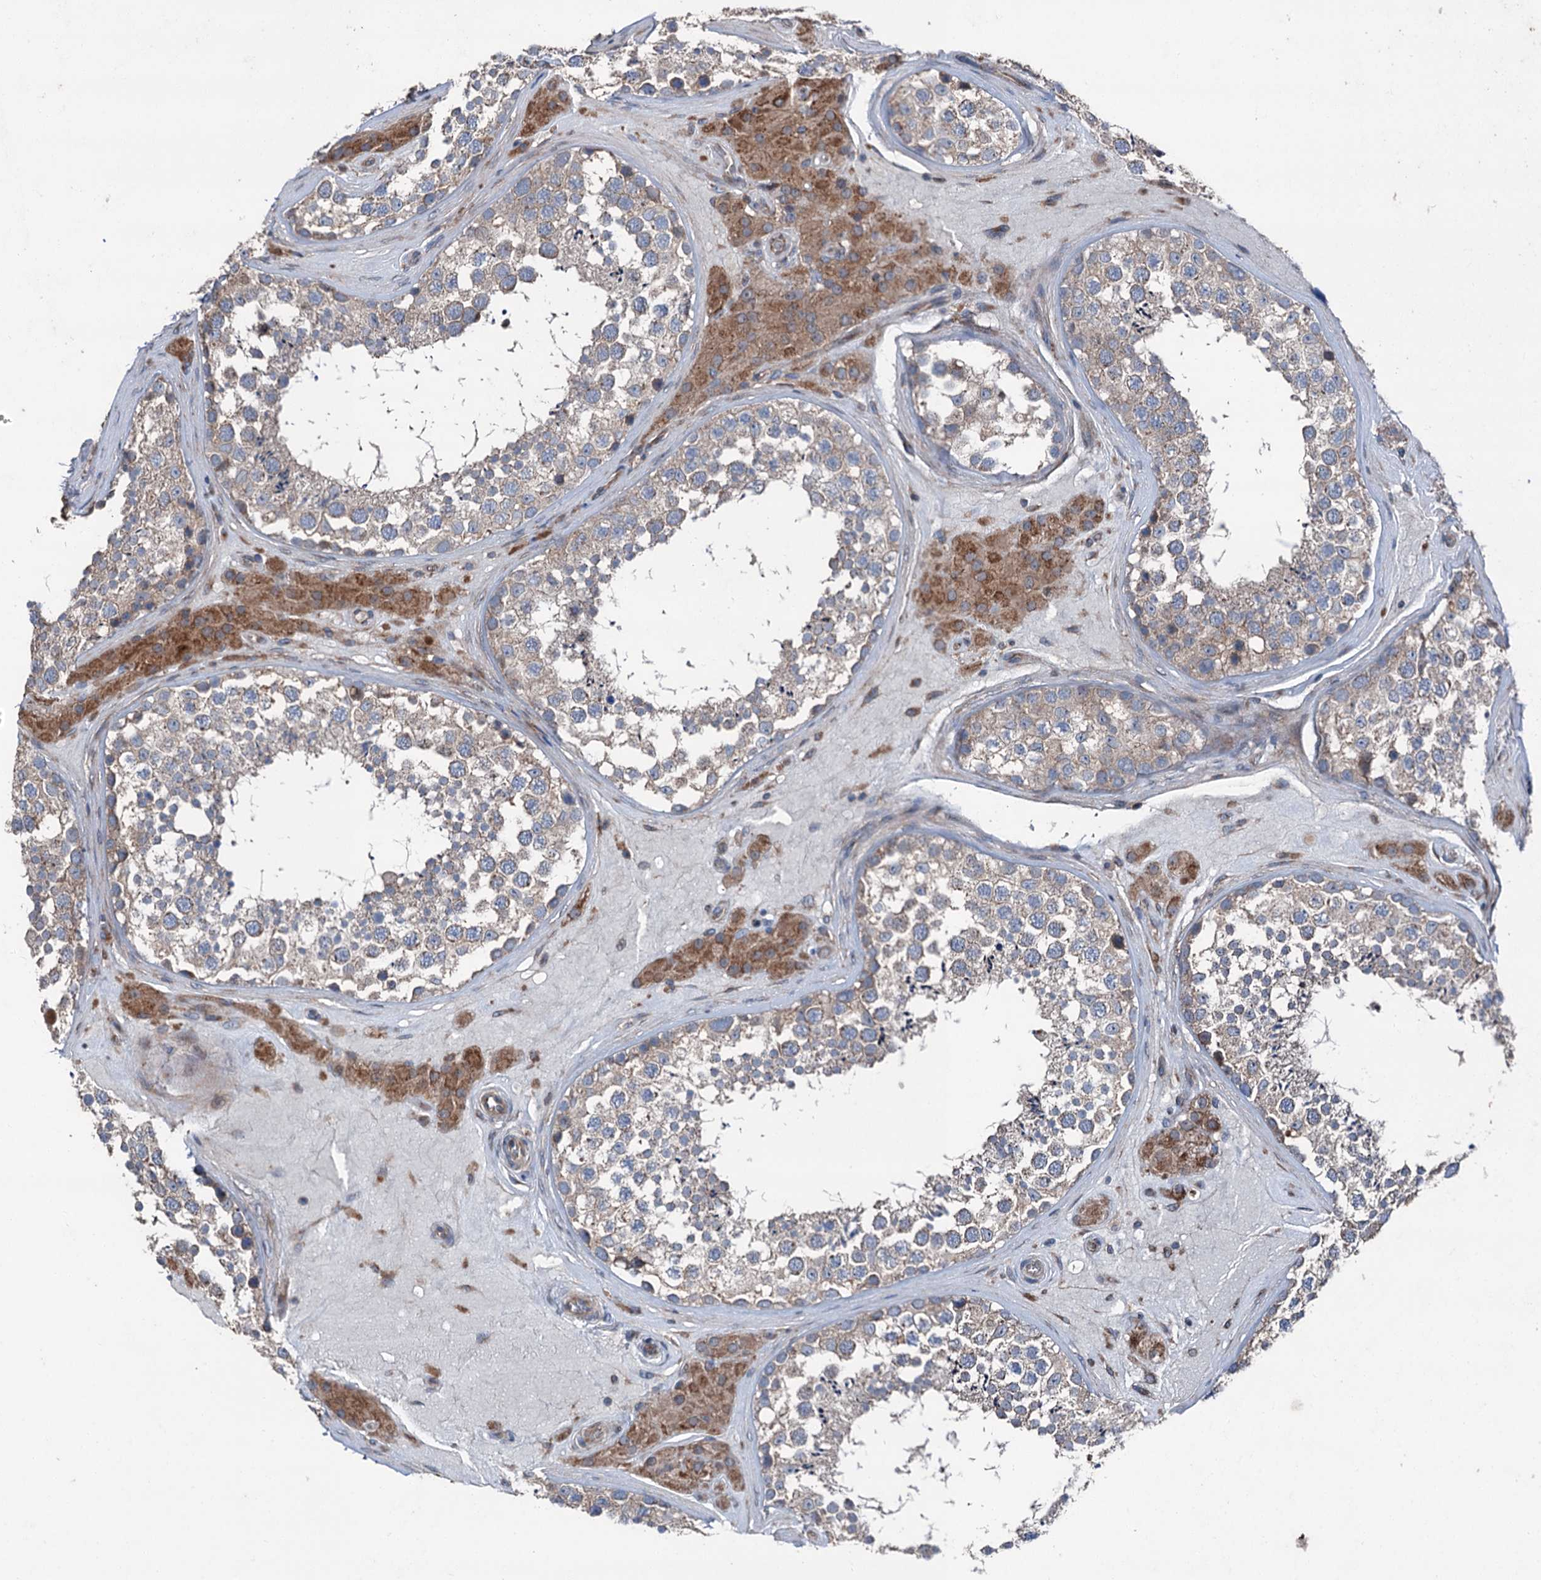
{"staining": {"intensity": "weak", "quantity": "25%-75%", "location": "cytoplasmic/membranous"}, "tissue": "testis", "cell_type": "Cells in seminiferous ducts", "image_type": "normal", "snomed": [{"axis": "morphology", "description": "Normal tissue, NOS"}, {"axis": "topography", "description": "Testis"}], "caption": "IHC of unremarkable testis shows low levels of weak cytoplasmic/membranous positivity in about 25%-75% of cells in seminiferous ducts. (DAB (3,3'-diaminobenzidine) IHC with brightfield microscopy, high magnification).", "gene": "RUFY1", "patient": {"sex": "male", "age": 46}}